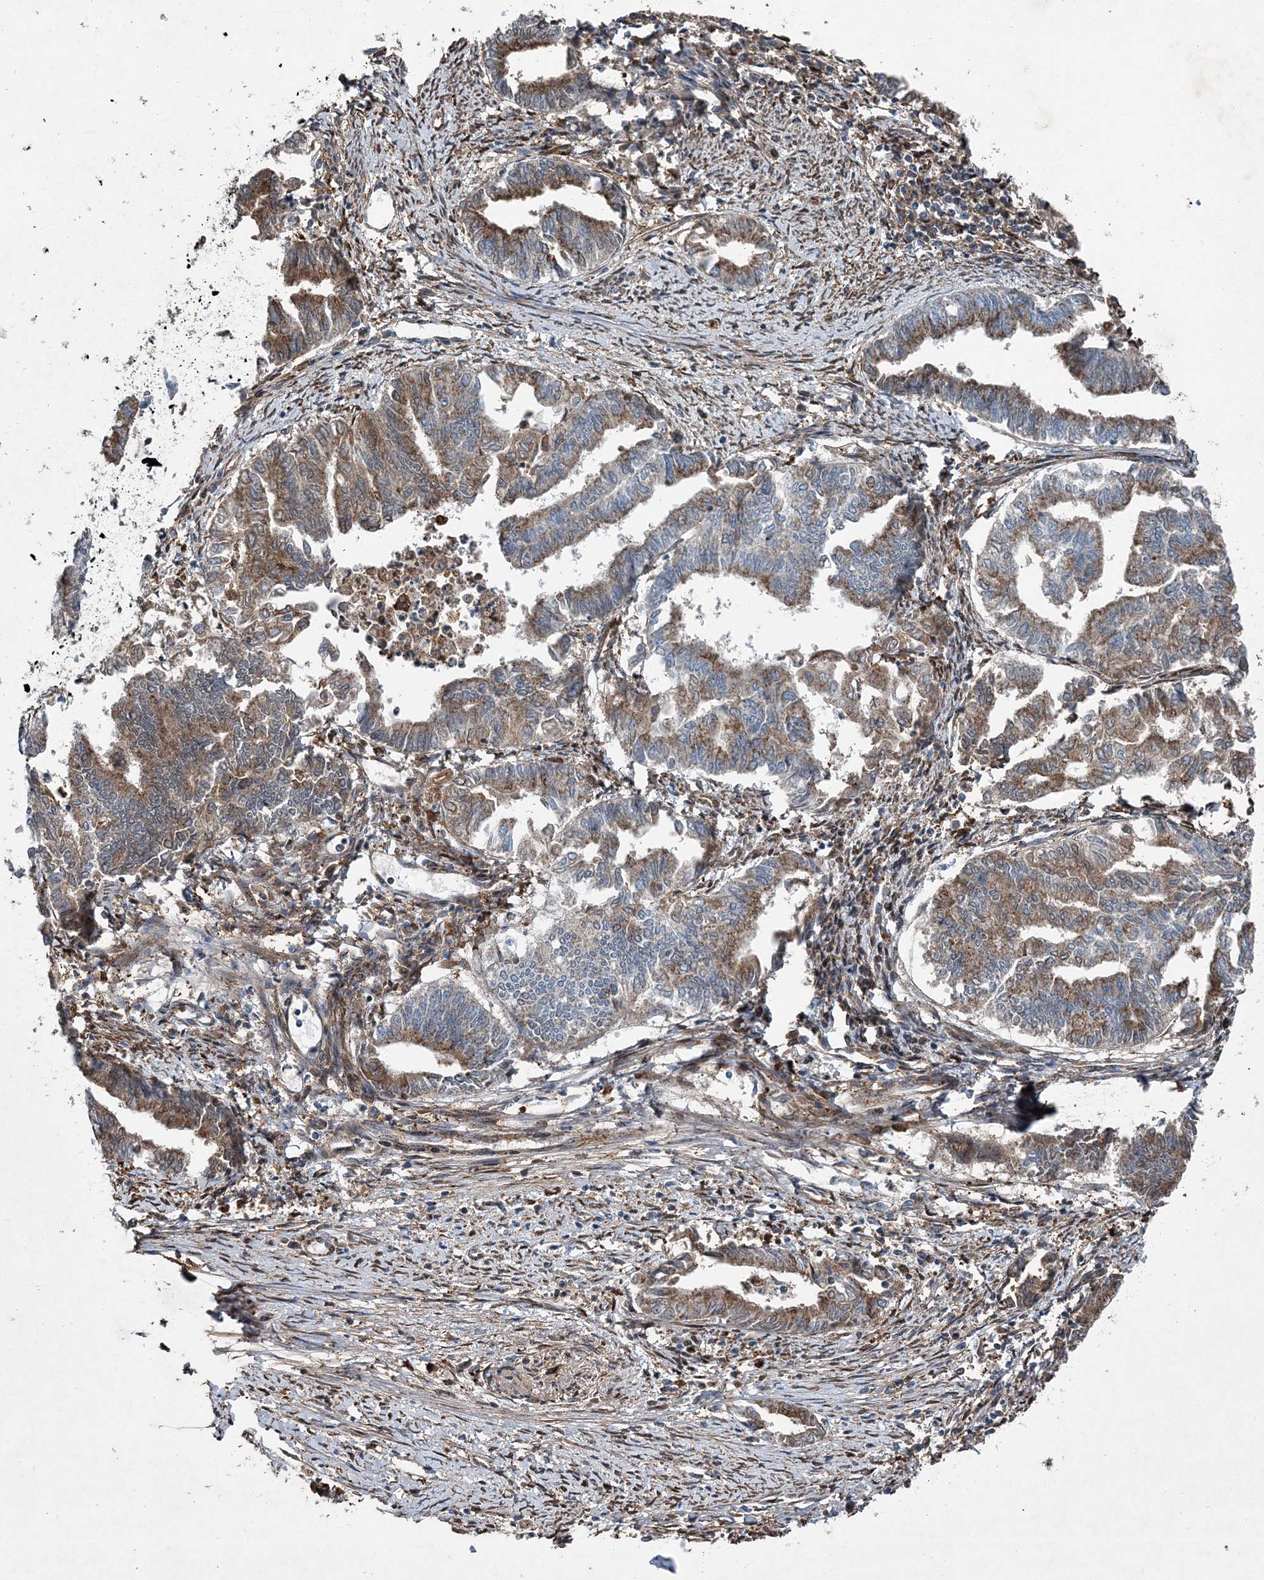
{"staining": {"intensity": "moderate", "quantity": ">75%", "location": "cytoplasmic/membranous"}, "tissue": "endometrial cancer", "cell_type": "Tumor cells", "image_type": "cancer", "snomed": [{"axis": "morphology", "description": "Adenocarcinoma, NOS"}, {"axis": "topography", "description": "Endometrium"}], "caption": "Immunohistochemical staining of human endometrial cancer (adenocarcinoma) displays medium levels of moderate cytoplasmic/membranous expression in approximately >75% of tumor cells.", "gene": "SPOPL", "patient": {"sex": "female", "age": 79}}